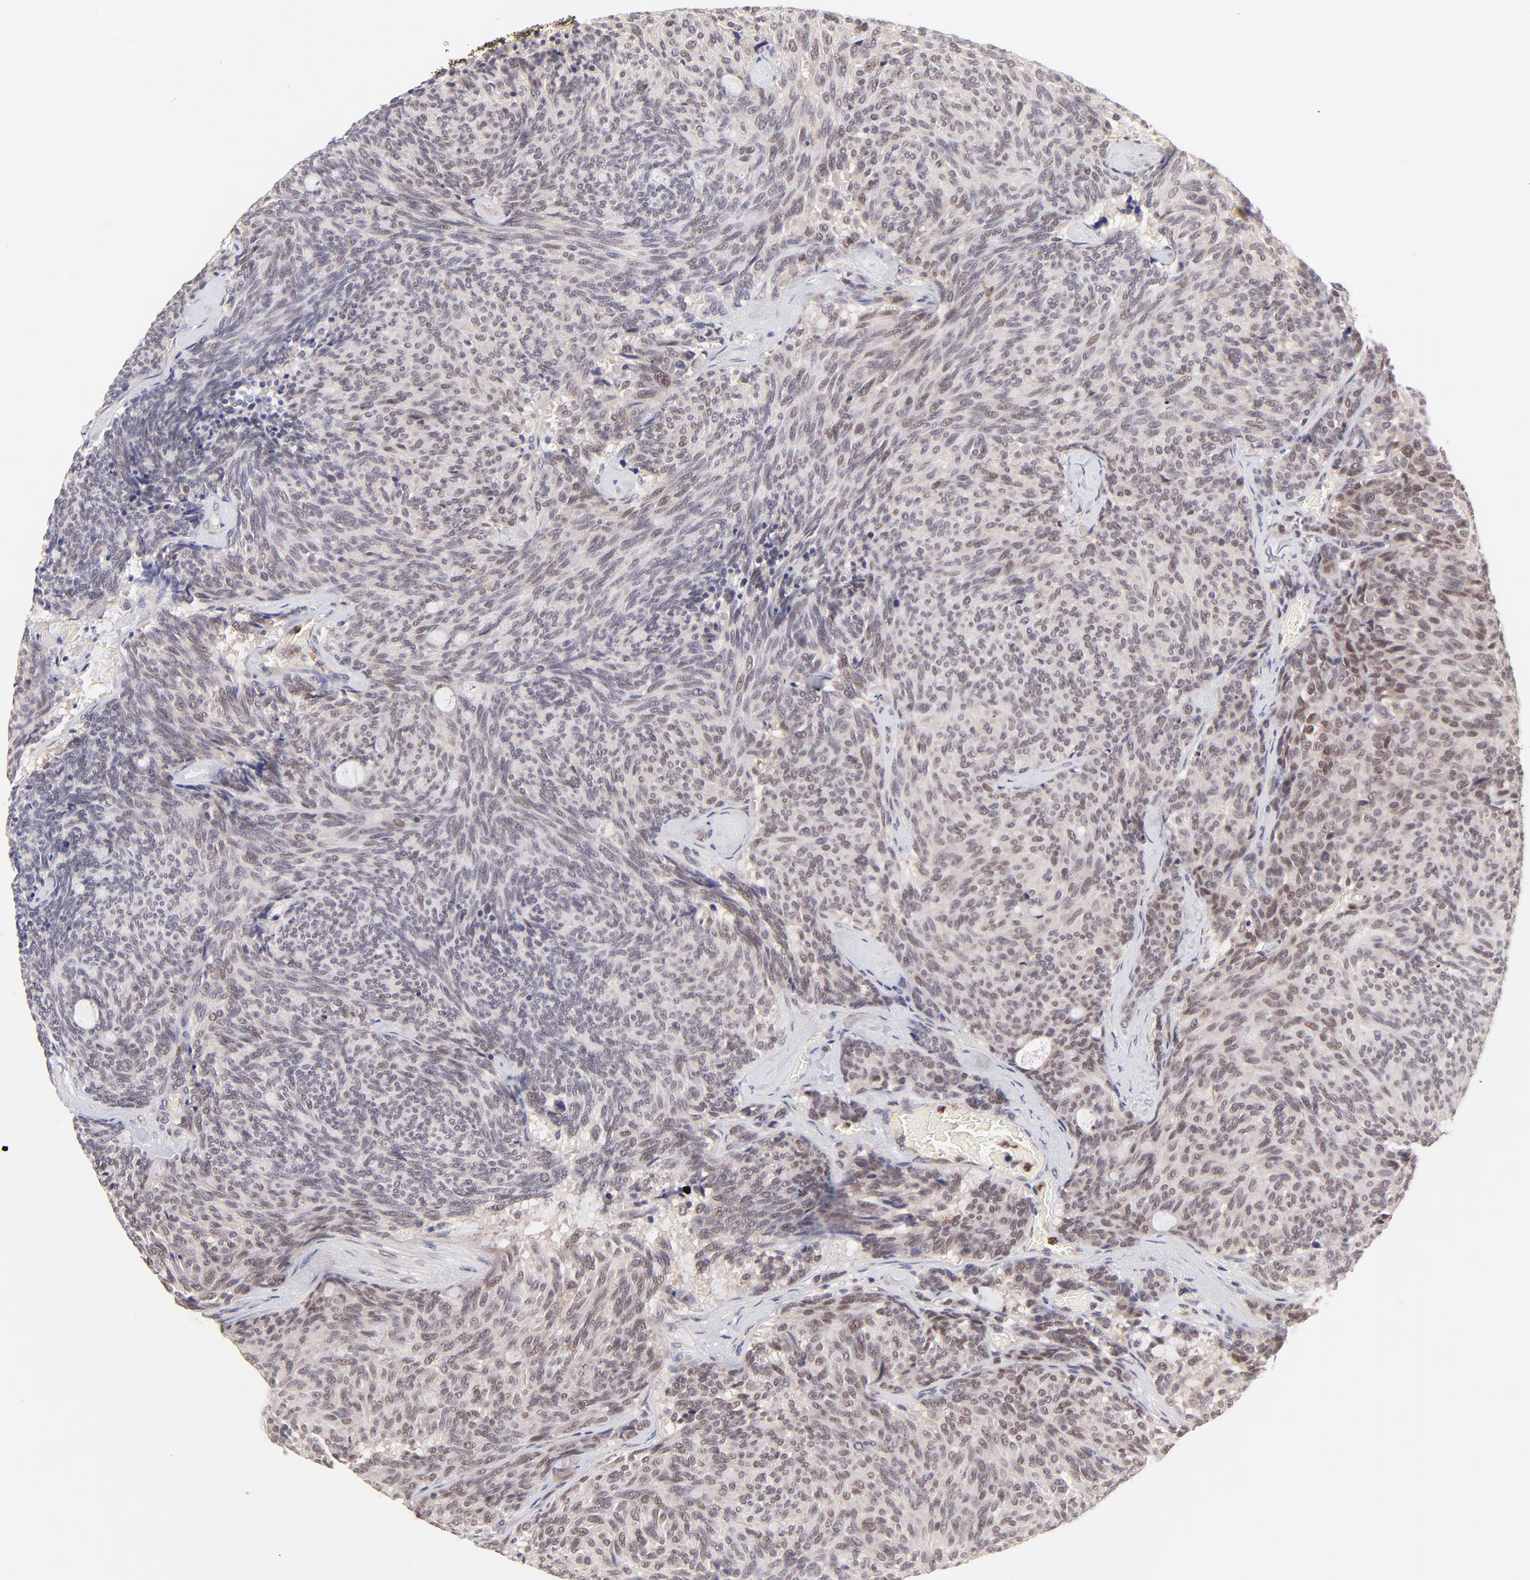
{"staining": {"intensity": "weak", "quantity": "25%-75%", "location": "nuclear"}, "tissue": "carcinoid", "cell_type": "Tumor cells", "image_type": "cancer", "snomed": [{"axis": "morphology", "description": "Carcinoid, malignant, NOS"}, {"axis": "topography", "description": "Pancreas"}], "caption": "Tumor cells demonstrate weak nuclear expression in approximately 25%-75% of cells in carcinoid.", "gene": "MED12", "patient": {"sex": "female", "age": 54}}